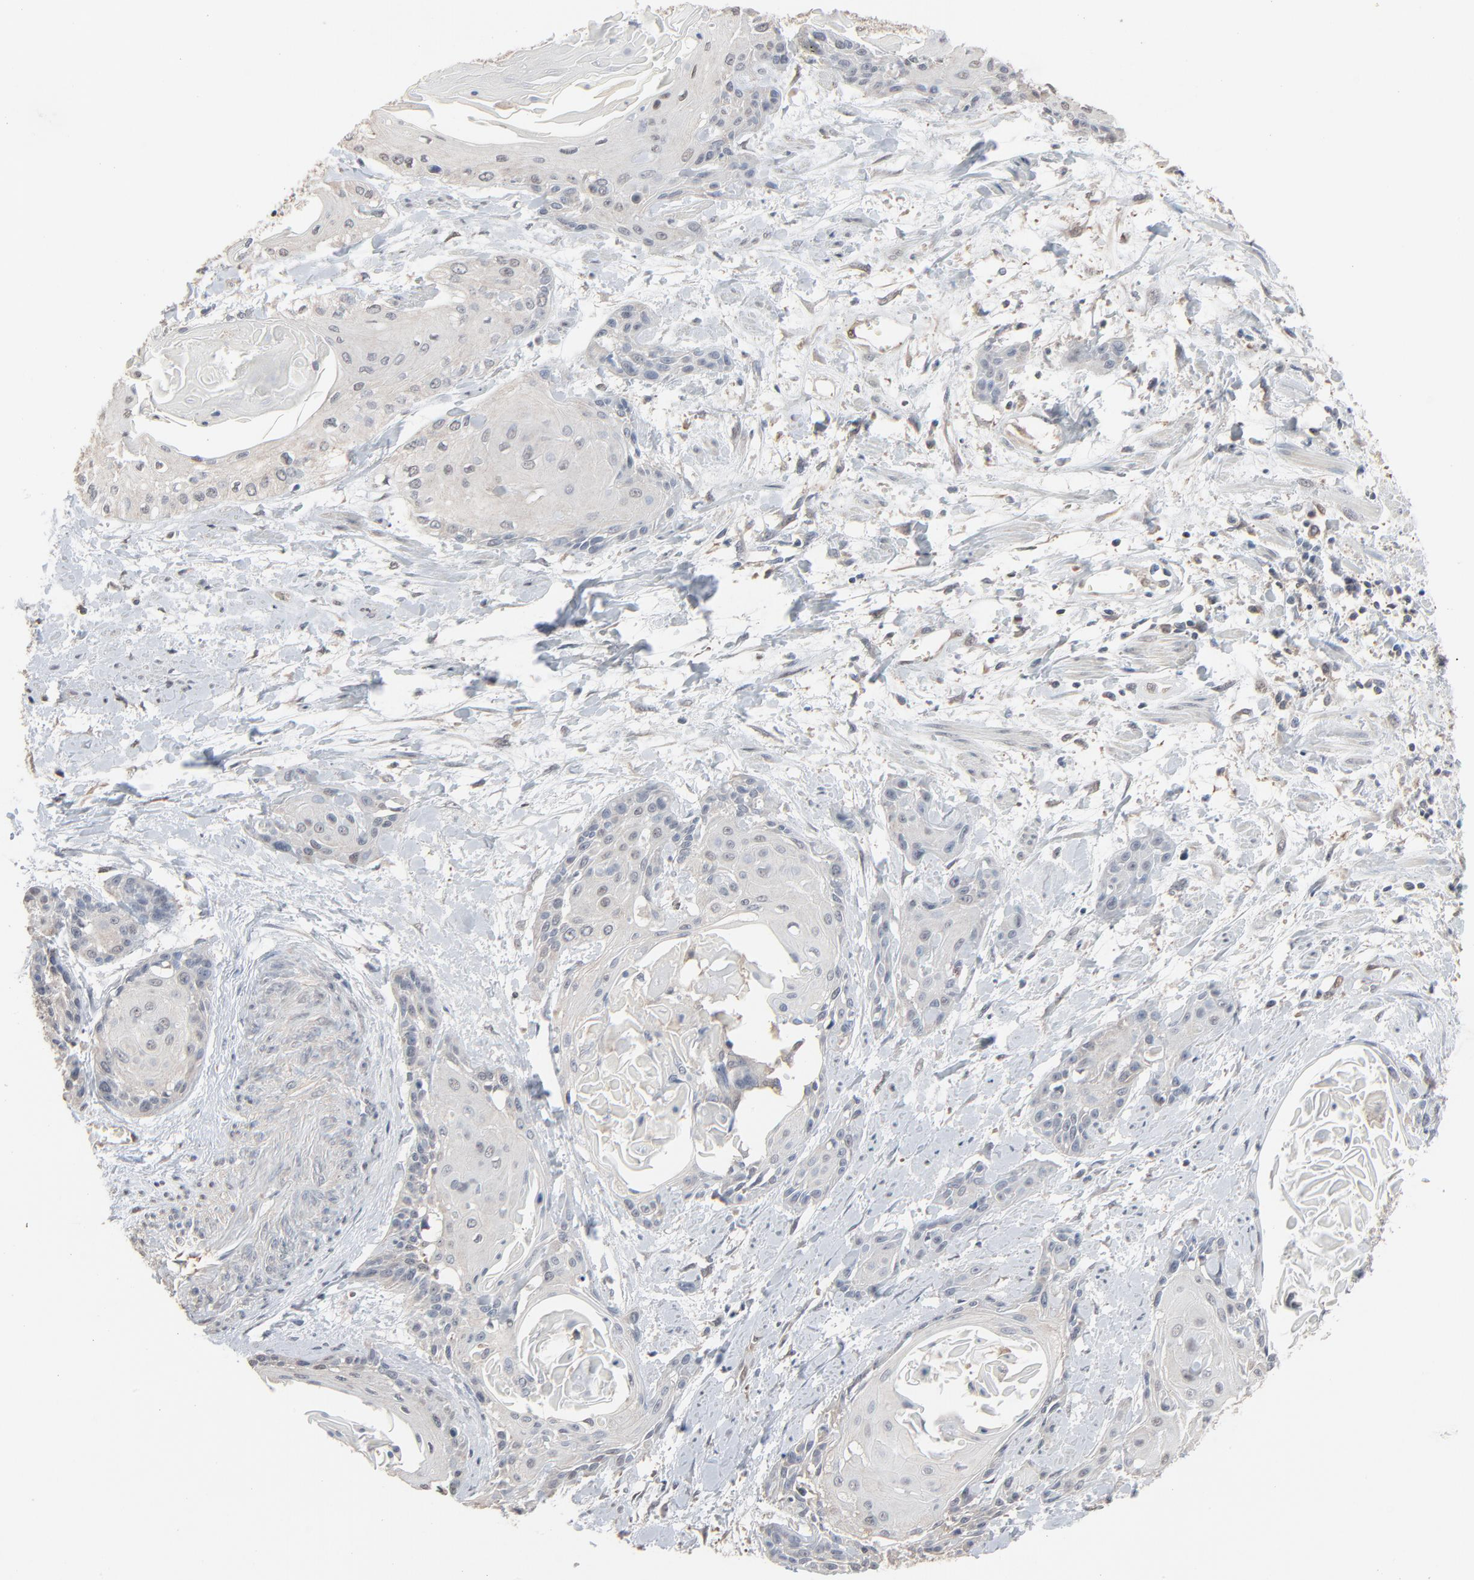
{"staining": {"intensity": "negative", "quantity": "none", "location": "none"}, "tissue": "cervical cancer", "cell_type": "Tumor cells", "image_type": "cancer", "snomed": [{"axis": "morphology", "description": "Squamous cell carcinoma, NOS"}, {"axis": "topography", "description": "Cervix"}], "caption": "Immunohistochemistry (IHC) of cervical cancer demonstrates no positivity in tumor cells.", "gene": "CCT5", "patient": {"sex": "female", "age": 57}}